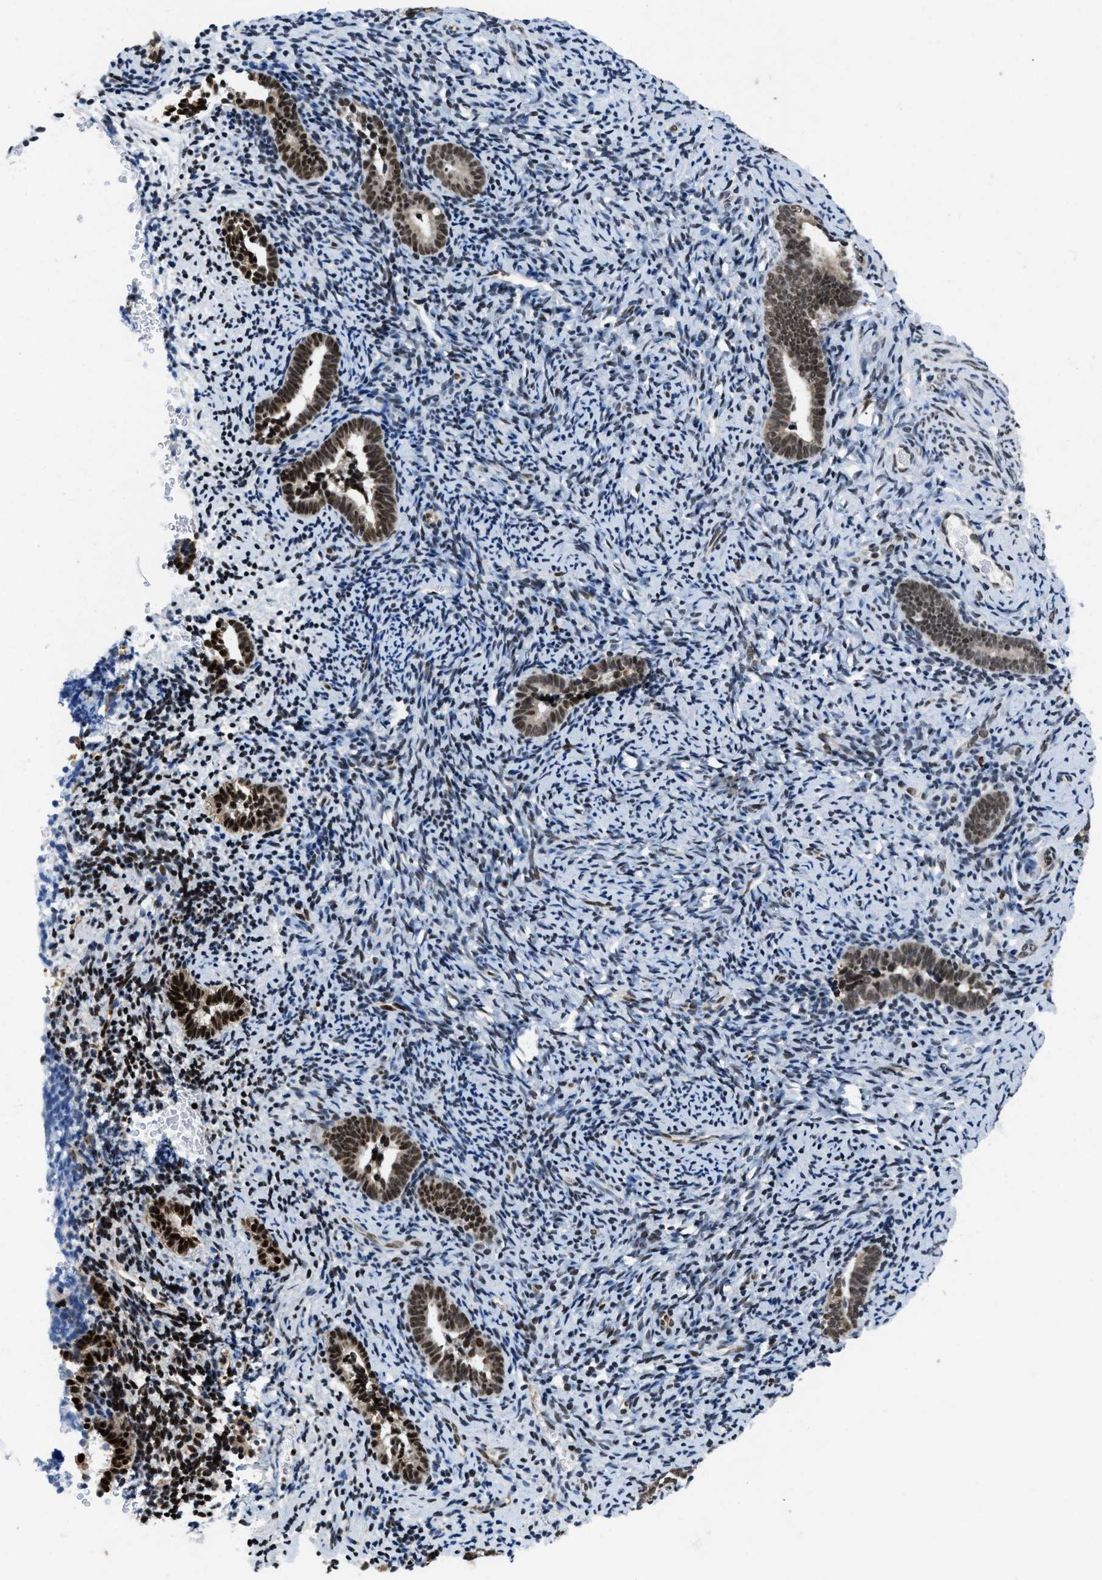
{"staining": {"intensity": "strong", "quantity": "<25%", "location": "nuclear"}, "tissue": "endometrium", "cell_type": "Cells in endometrial stroma", "image_type": "normal", "snomed": [{"axis": "morphology", "description": "Normal tissue, NOS"}, {"axis": "topography", "description": "Endometrium"}], "caption": "Endometrium stained with IHC shows strong nuclear expression in approximately <25% of cells in endometrial stroma.", "gene": "SAFB", "patient": {"sex": "female", "age": 51}}